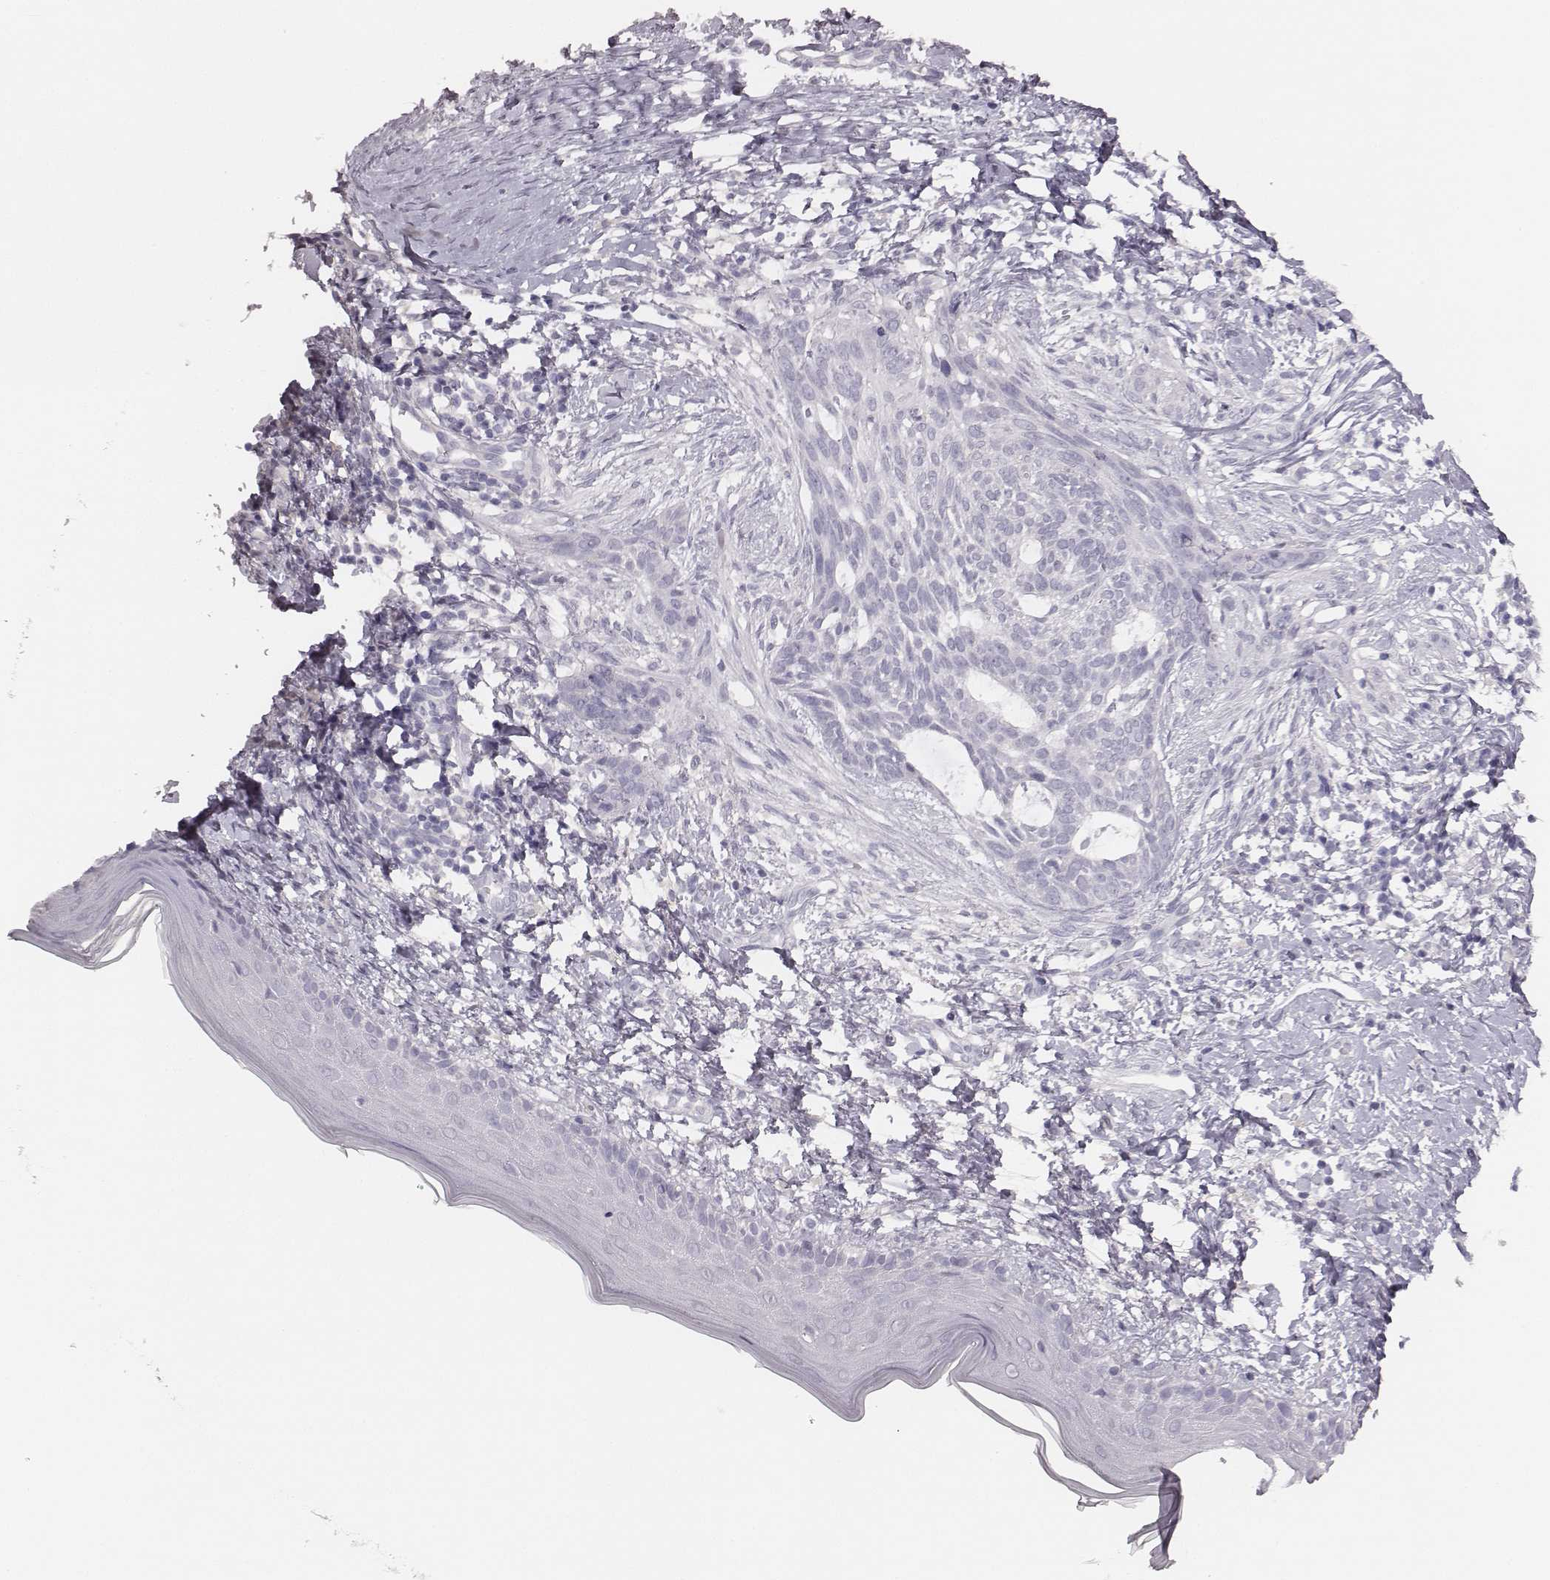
{"staining": {"intensity": "negative", "quantity": "none", "location": "none"}, "tissue": "skin cancer", "cell_type": "Tumor cells", "image_type": "cancer", "snomed": [{"axis": "morphology", "description": "Normal tissue, NOS"}, {"axis": "morphology", "description": "Basal cell carcinoma"}, {"axis": "topography", "description": "Skin"}], "caption": "A photomicrograph of human skin cancer is negative for staining in tumor cells.", "gene": "MYH6", "patient": {"sex": "male", "age": 84}}